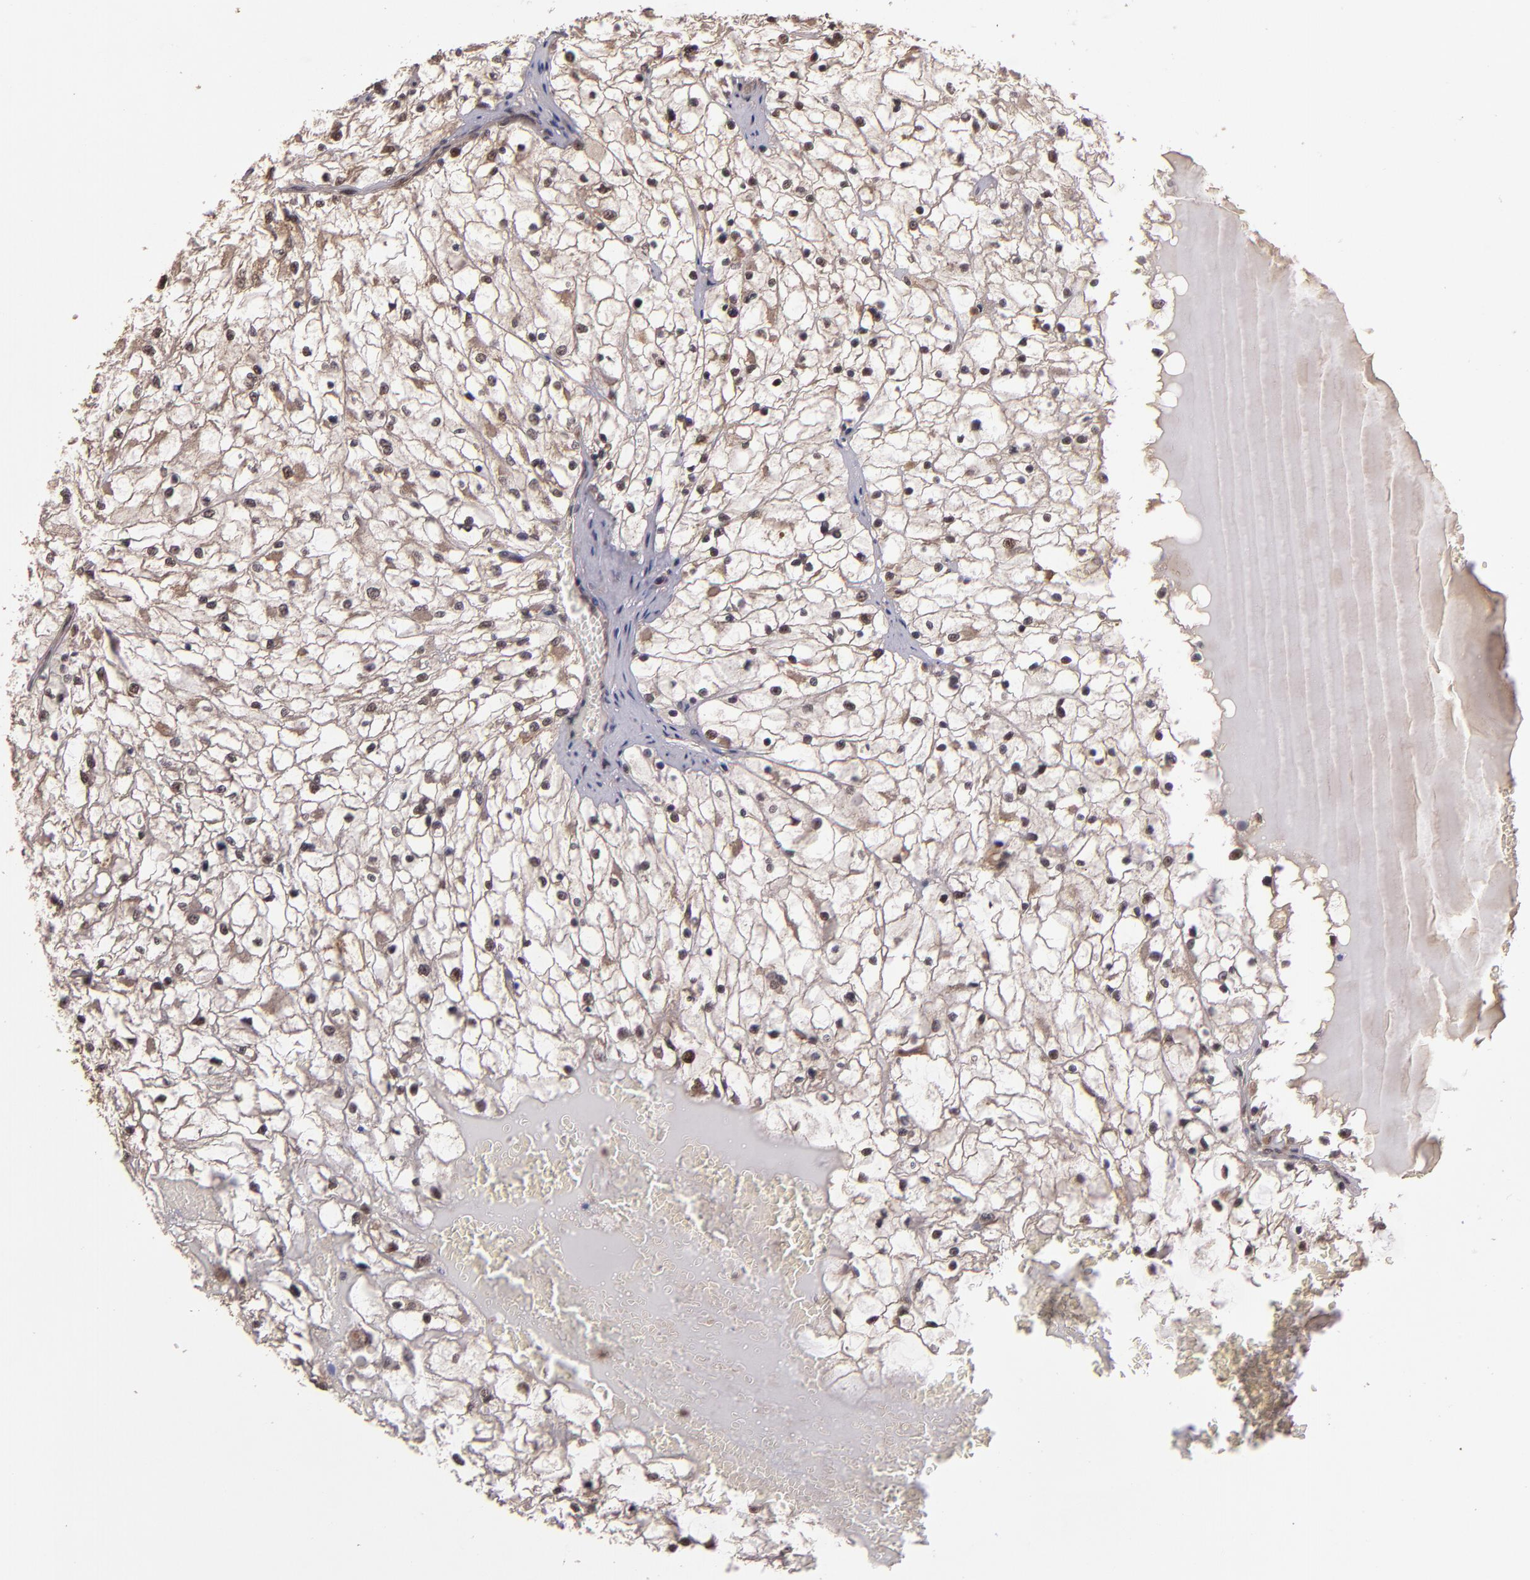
{"staining": {"intensity": "weak", "quantity": ">75%", "location": "cytoplasmic/membranous"}, "tissue": "renal cancer", "cell_type": "Tumor cells", "image_type": "cancer", "snomed": [{"axis": "morphology", "description": "Adenocarcinoma, NOS"}, {"axis": "topography", "description": "Kidney"}], "caption": "Tumor cells demonstrate low levels of weak cytoplasmic/membranous staining in about >75% of cells in human renal cancer (adenocarcinoma).", "gene": "RIOK3", "patient": {"sex": "male", "age": 61}}